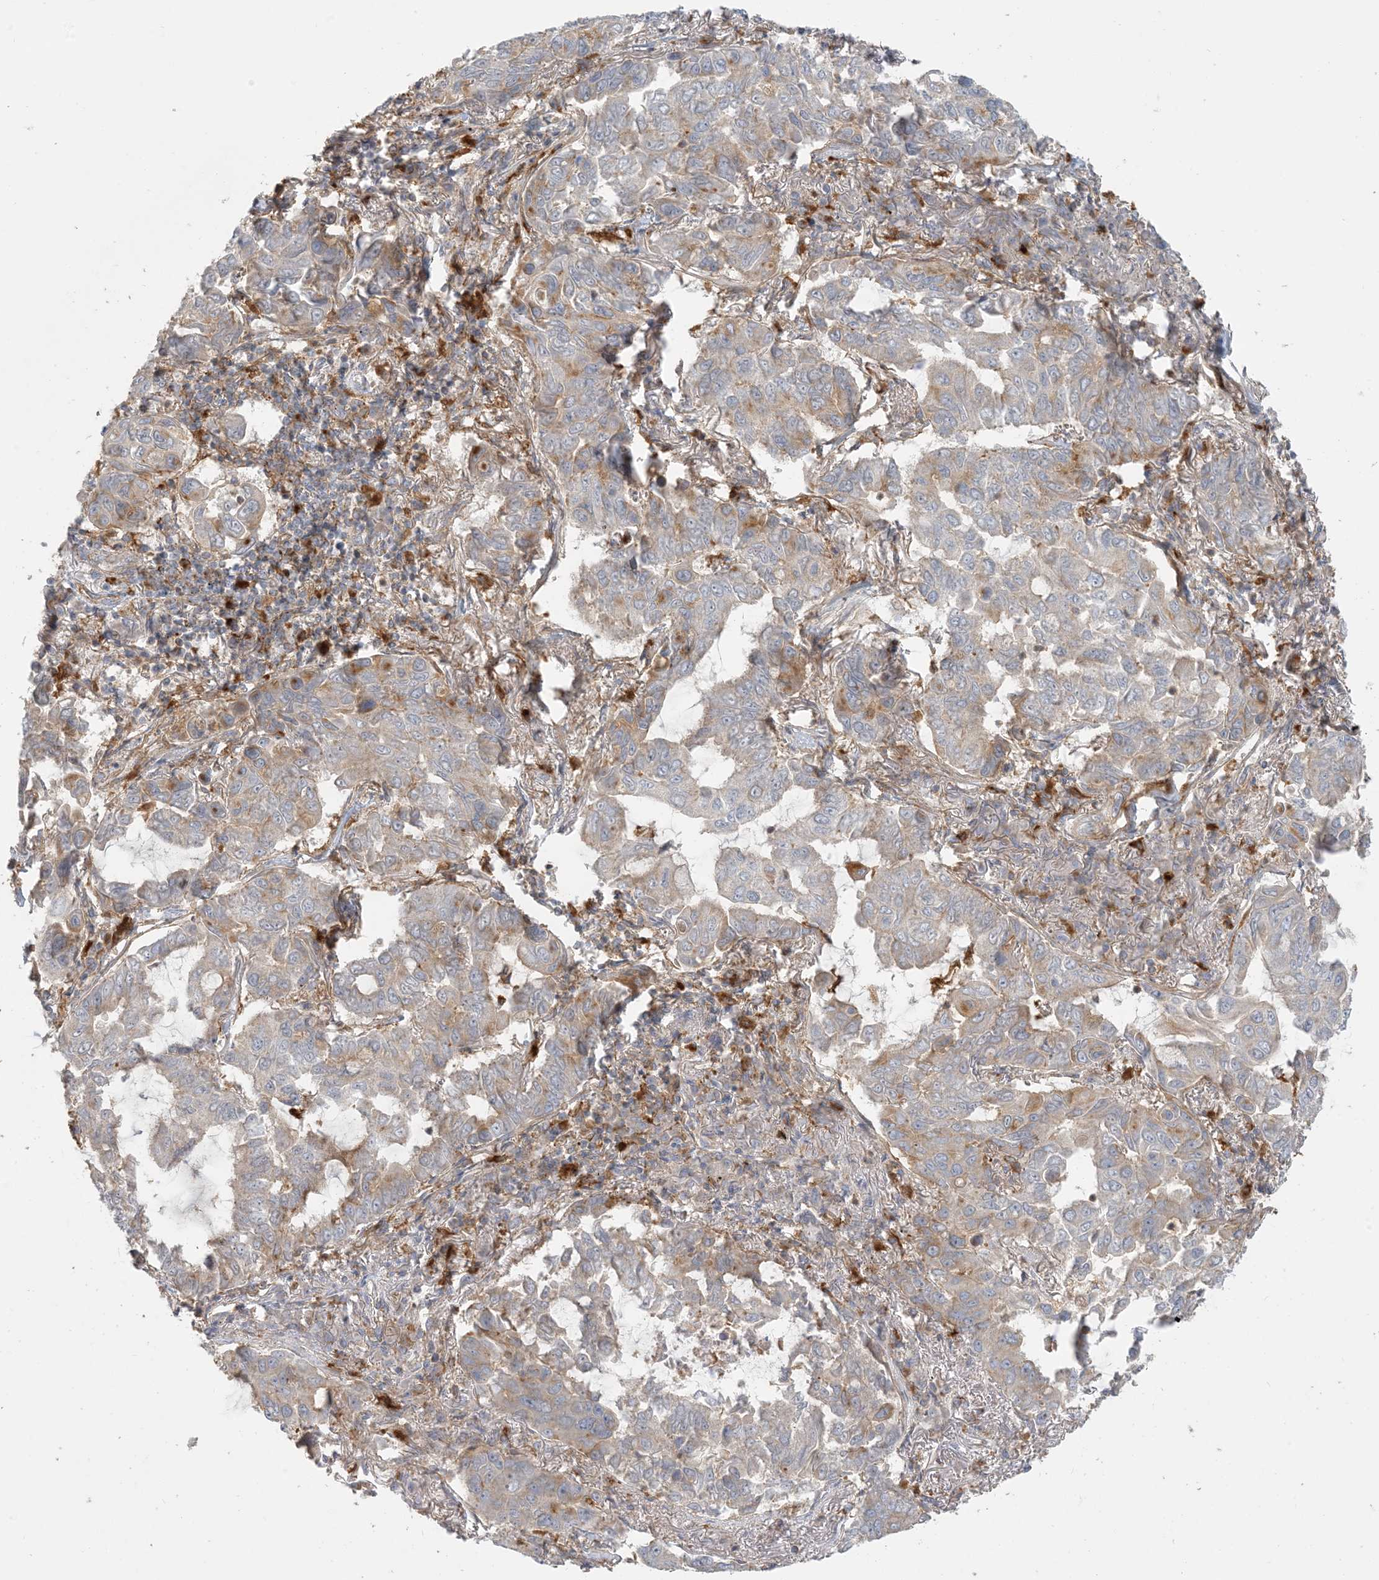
{"staining": {"intensity": "moderate", "quantity": "<25%", "location": "cytoplasmic/membranous"}, "tissue": "lung cancer", "cell_type": "Tumor cells", "image_type": "cancer", "snomed": [{"axis": "morphology", "description": "Adenocarcinoma, NOS"}, {"axis": "topography", "description": "Lung"}], "caption": "About <25% of tumor cells in human lung cancer (adenocarcinoma) show moderate cytoplasmic/membranous protein staining as visualized by brown immunohistochemical staining.", "gene": "SPPL2A", "patient": {"sex": "male", "age": 64}}